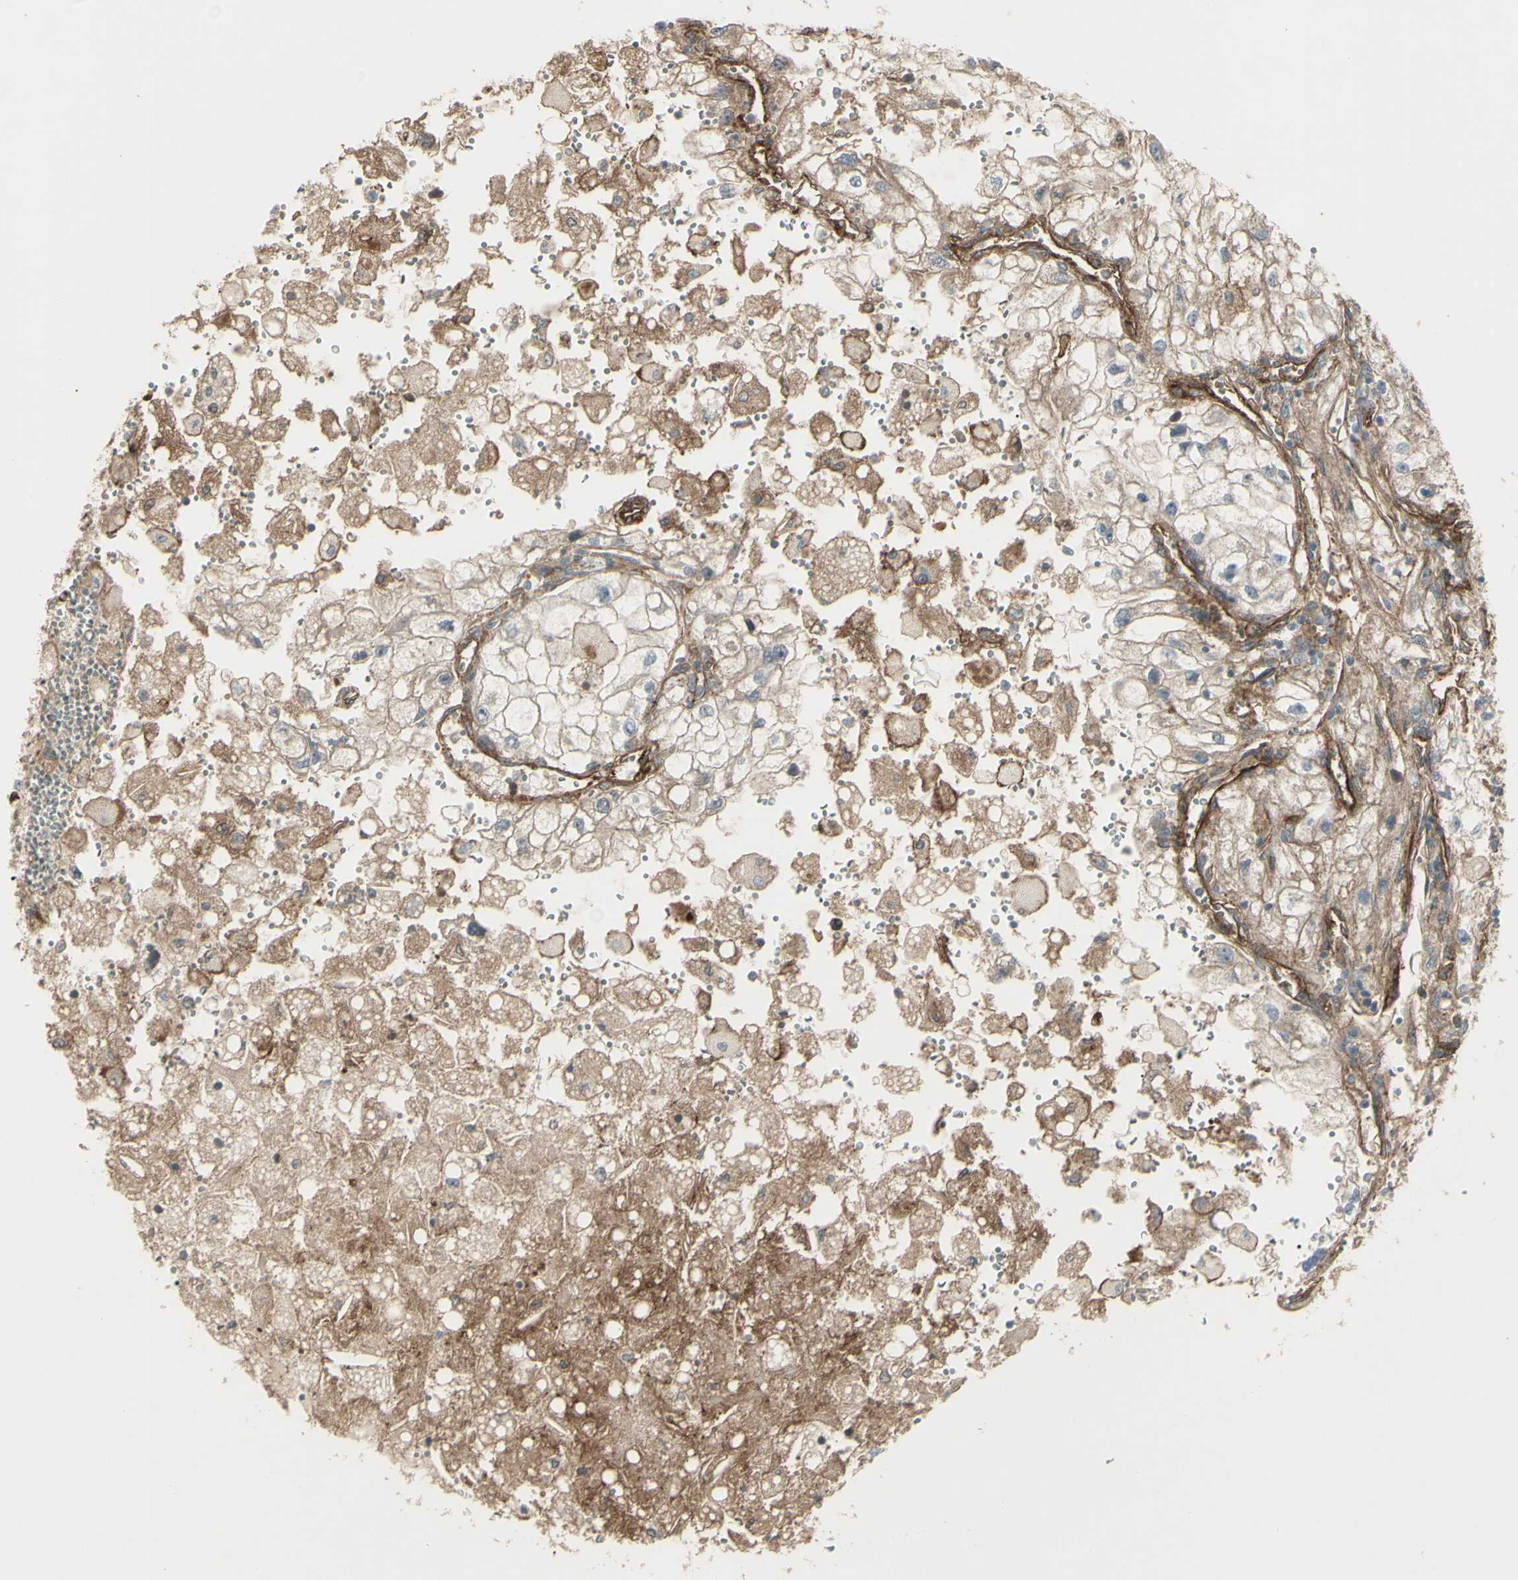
{"staining": {"intensity": "moderate", "quantity": "<25%", "location": "cytoplasmic/membranous"}, "tissue": "renal cancer", "cell_type": "Tumor cells", "image_type": "cancer", "snomed": [{"axis": "morphology", "description": "Adenocarcinoma, NOS"}, {"axis": "topography", "description": "Kidney"}], "caption": "A histopathology image of human renal cancer (adenocarcinoma) stained for a protein displays moderate cytoplasmic/membranous brown staining in tumor cells. (brown staining indicates protein expression, while blue staining denotes nuclei).", "gene": "CD276", "patient": {"sex": "female", "age": 70}}